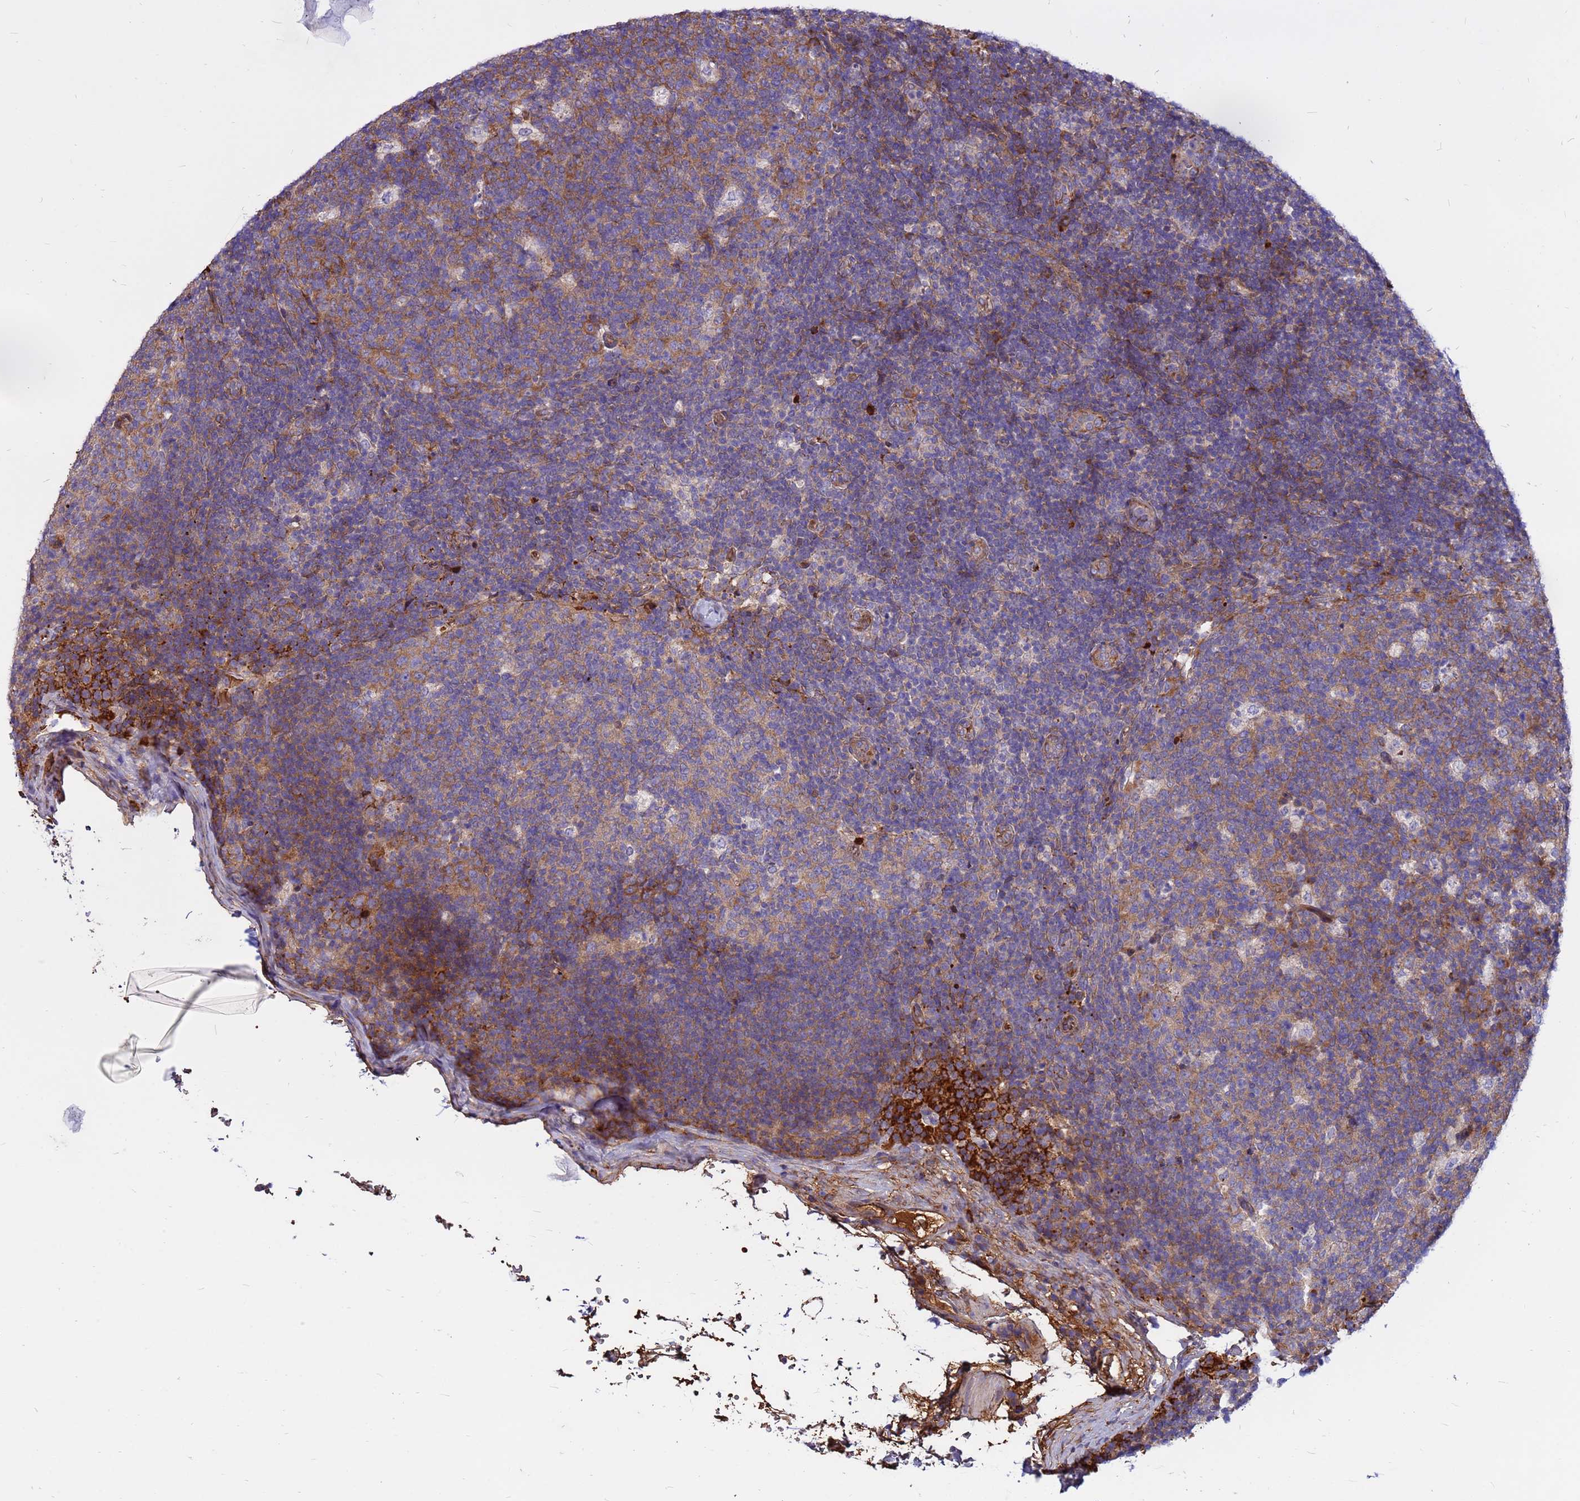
{"staining": {"intensity": "weak", "quantity": "25%-75%", "location": "cytoplasmic/membranous"}, "tissue": "lymph node", "cell_type": "Germinal center cells", "image_type": "normal", "snomed": [{"axis": "morphology", "description": "Normal tissue, NOS"}, {"axis": "topography", "description": "Lymph node"}], "caption": "The image exhibits staining of normal lymph node, revealing weak cytoplasmic/membranous protein expression (brown color) within germinal center cells.", "gene": "ZNF669", "patient": {"sex": "female", "age": 31}}